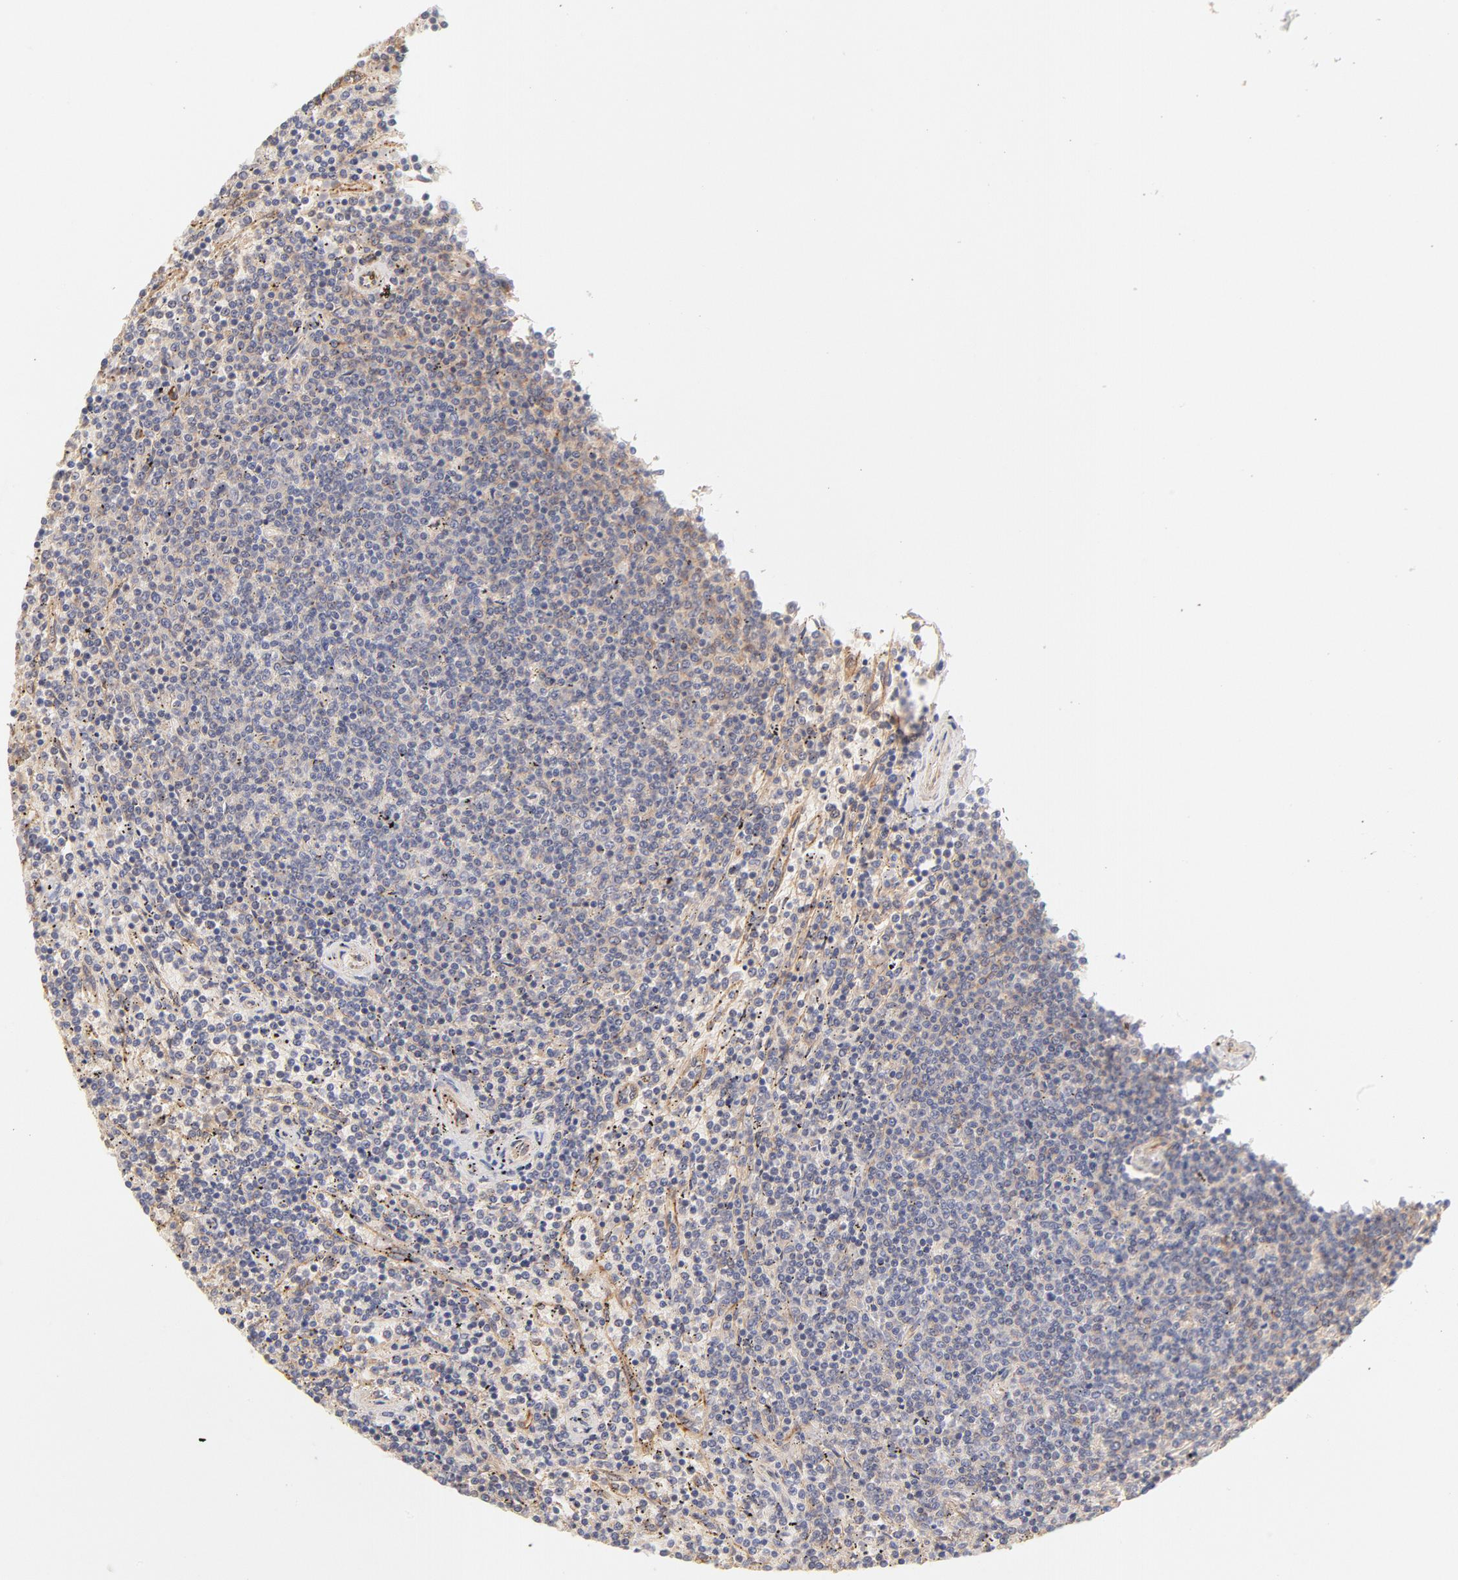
{"staining": {"intensity": "negative", "quantity": "none", "location": "none"}, "tissue": "lymphoma", "cell_type": "Tumor cells", "image_type": "cancer", "snomed": [{"axis": "morphology", "description": "Malignant lymphoma, non-Hodgkin's type, Low grade"}, {"axis": "topography", "description": "Spleen"}], "caption": "Immunohistochemistry (IHC) image of neoplastic tissue: human lymphoma stained with DAB (3,3'-diaminobenzidine) exhibits no significant protein expression in tumor cells. (DAB (3,3'-diaminobenzidine) immunohistochemistry (IHC), high magnification).", "gene": "LDLRAP1", "patient": {"sex": "female", "age": 50}}